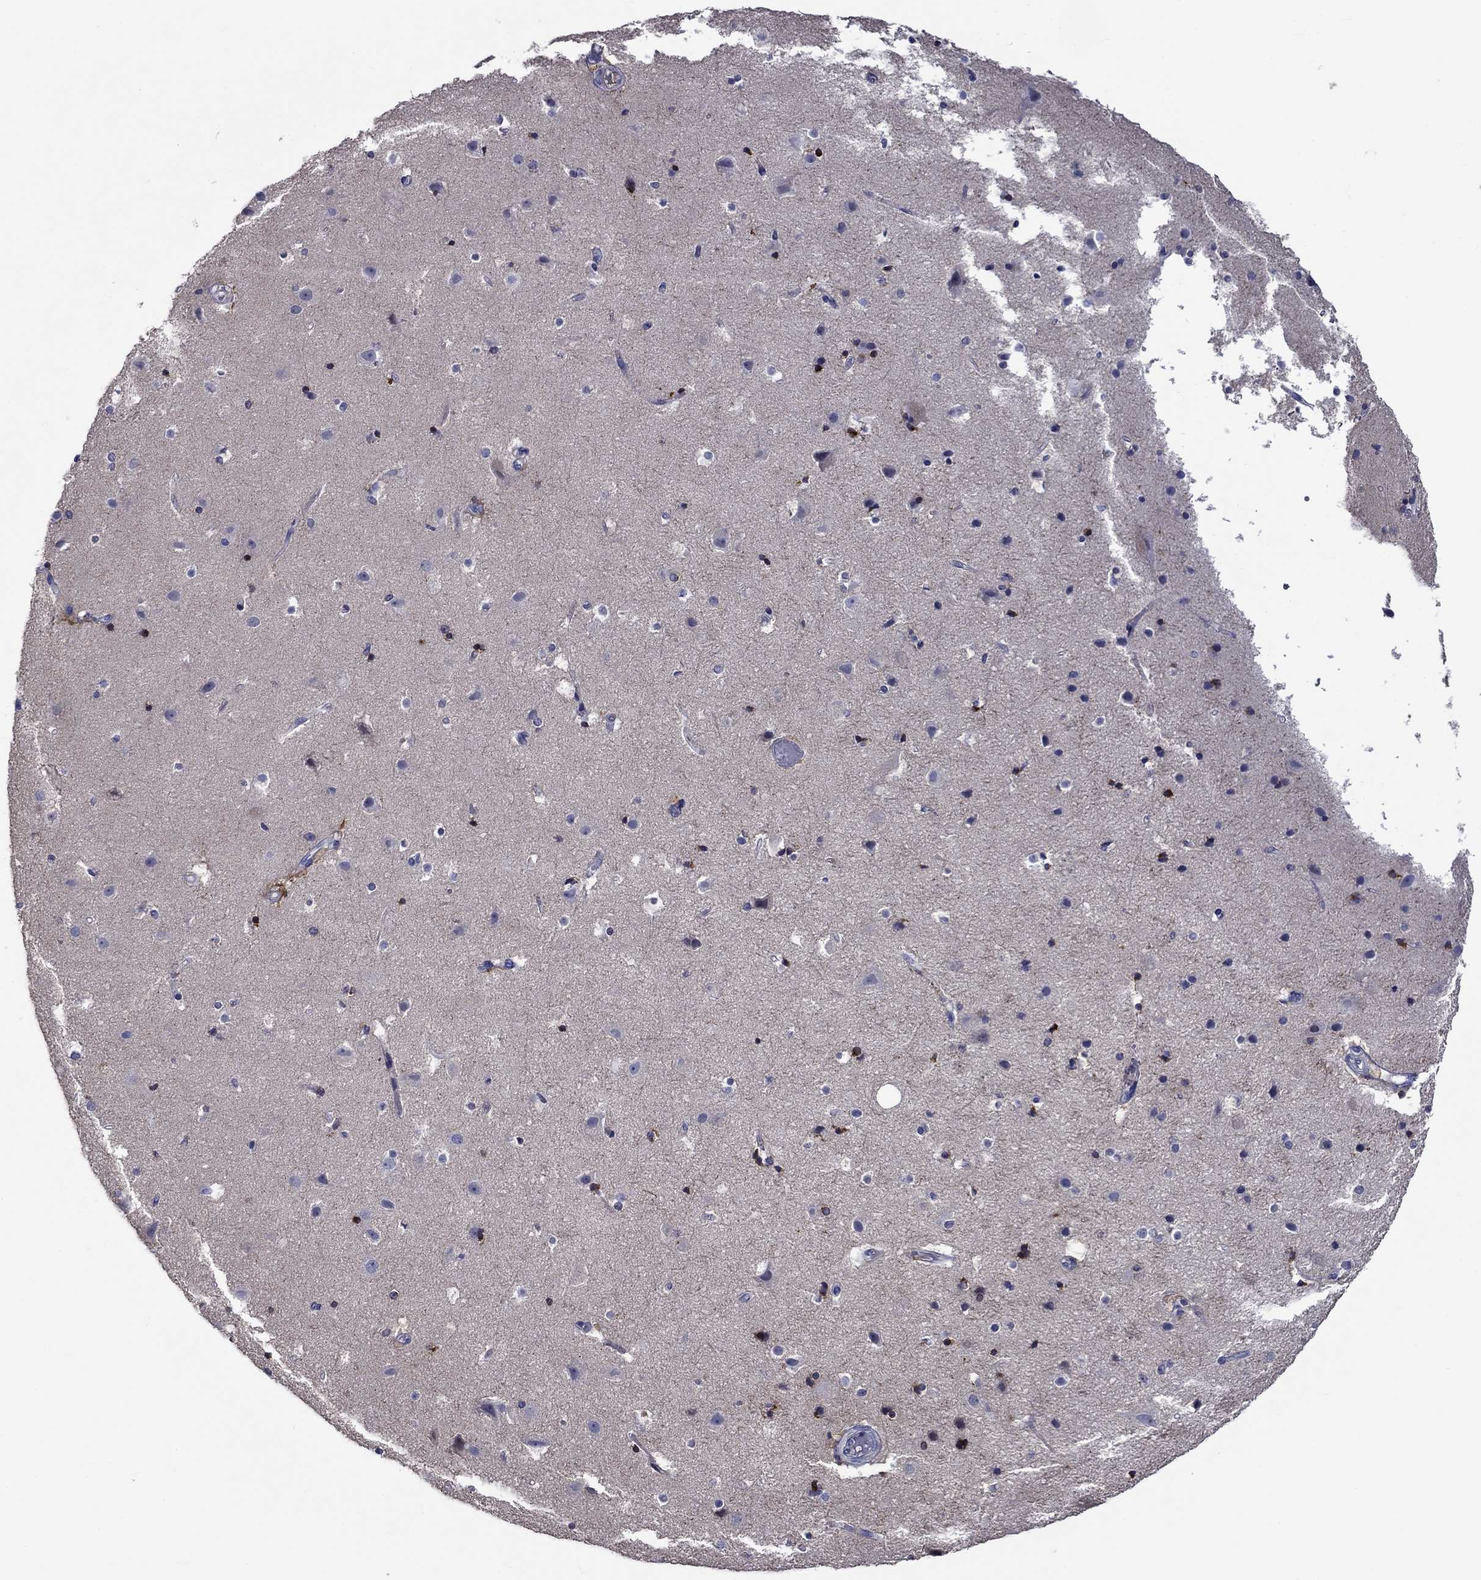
{"staining": {"intensity": "negative", "quantity": "none", "location": "none"}, "tissue": "cerebral cortex", "cell_type": "Endothelial cells", "image_type": "normal", "snomed": [{"axis": "morphology", "description": "Normal tissue, NOS"}, {"axis": "topography", "description": "Cerebral cortex"}], "caption": "Immunohistochemistry histopathology image of benign human cerebral cortex stained for a protein (brown), which exhibits no positivity in endothelial cells. The staining is performed using DAB brown chromogen with nuclei counter-stained in using hematoxylin.", "gene": "CNDP1", "patient": {"sex": "female", "age": 52}}